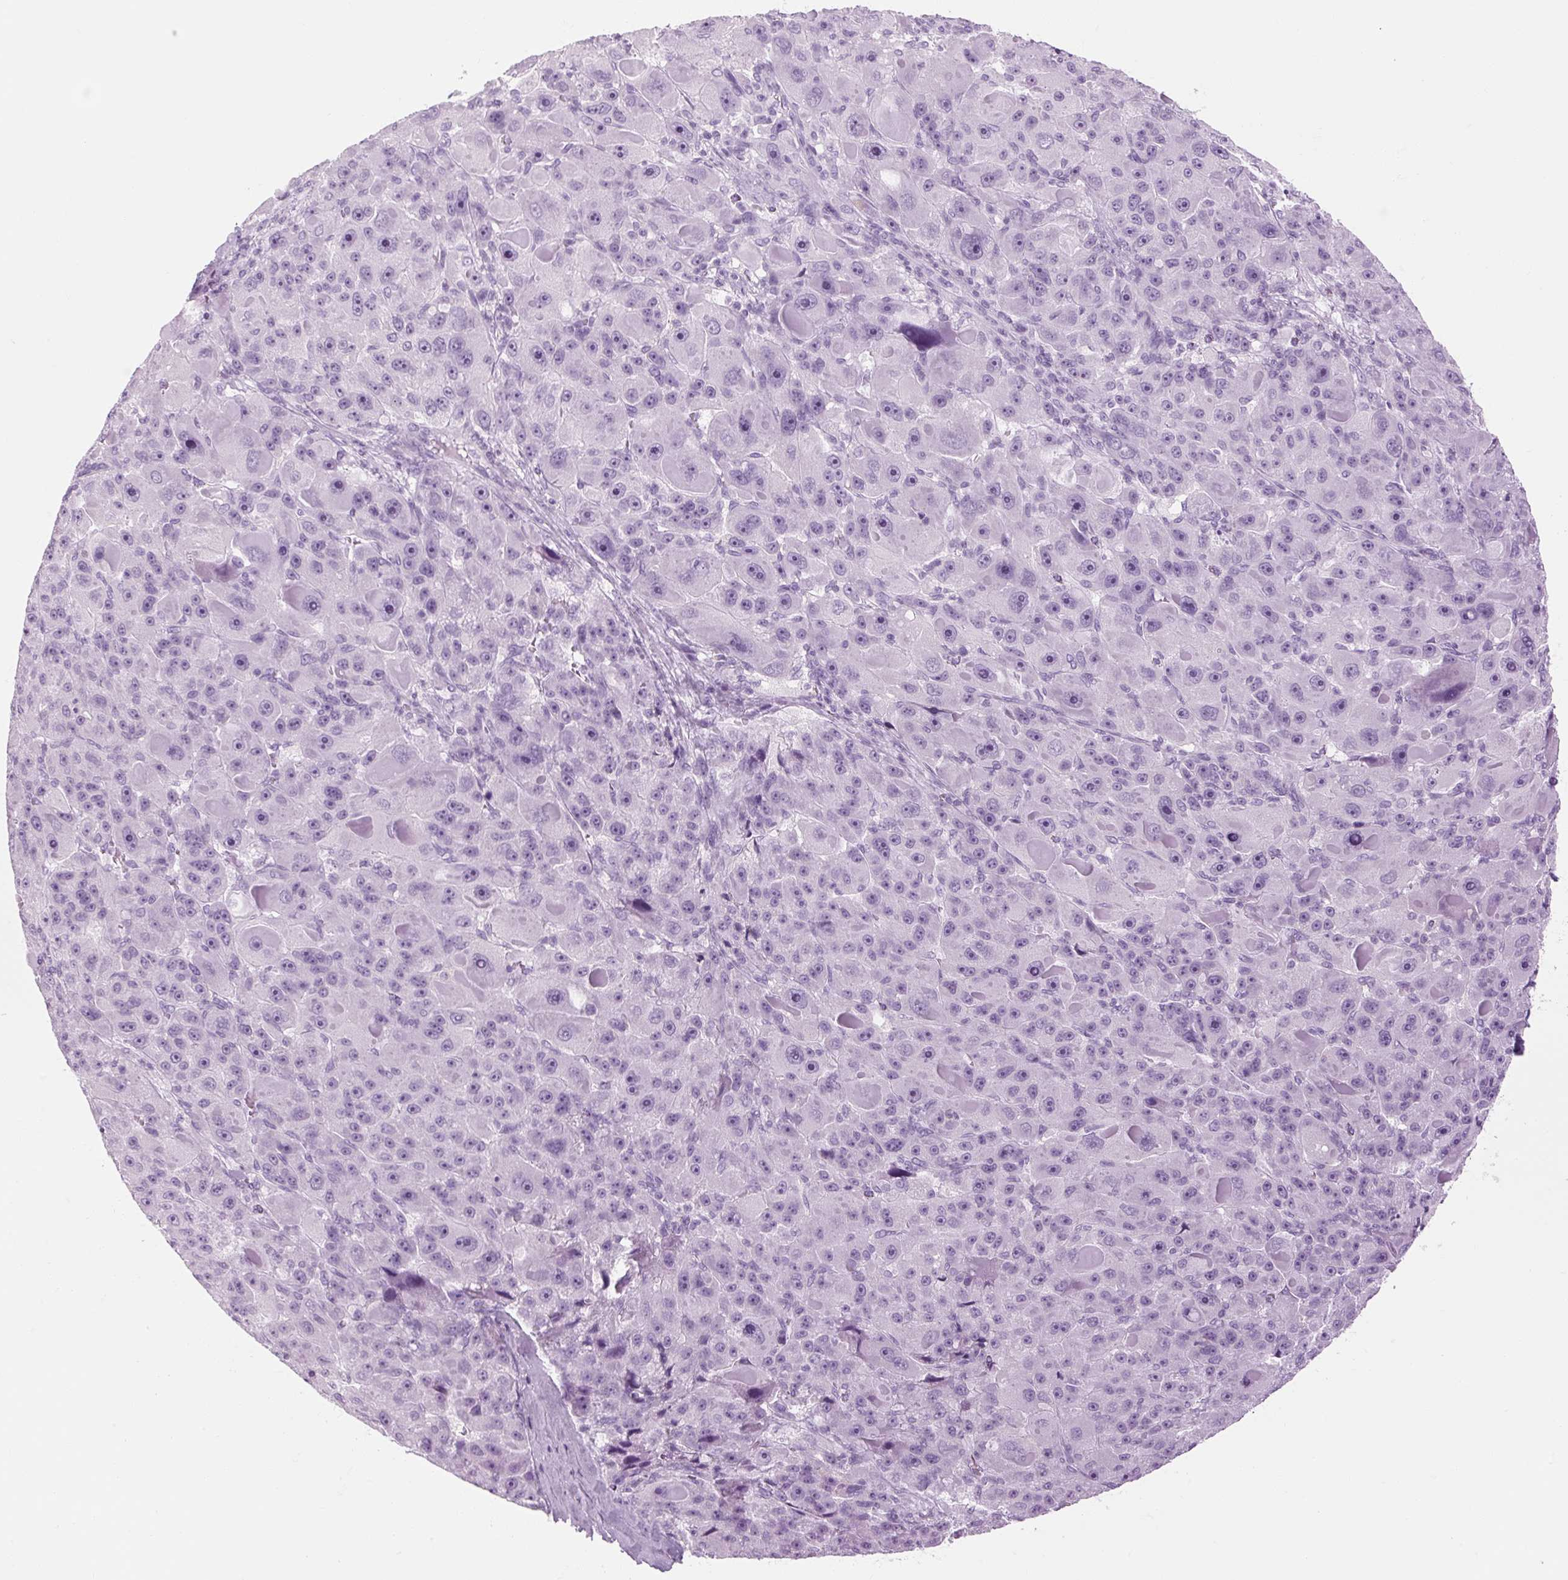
{"staining": {"intensity": "negative", "quantity": "none", "location": "none"}, "tissue": "liver cancer", "cell_type": "Tumor cells", "image_type": "cancer", "snomed": [{"axis": "morphology", "description": "Carcinoma, Hepatocellular, NOS"}, {"axis": "topography", "description": "Liver"}], "caption": "The micrograph exhibits no staining of tumor cells in hepatocellular carcinoma (liver).", "gene": "TIGD2", "patient": {"sex": "male", "age": 76}}